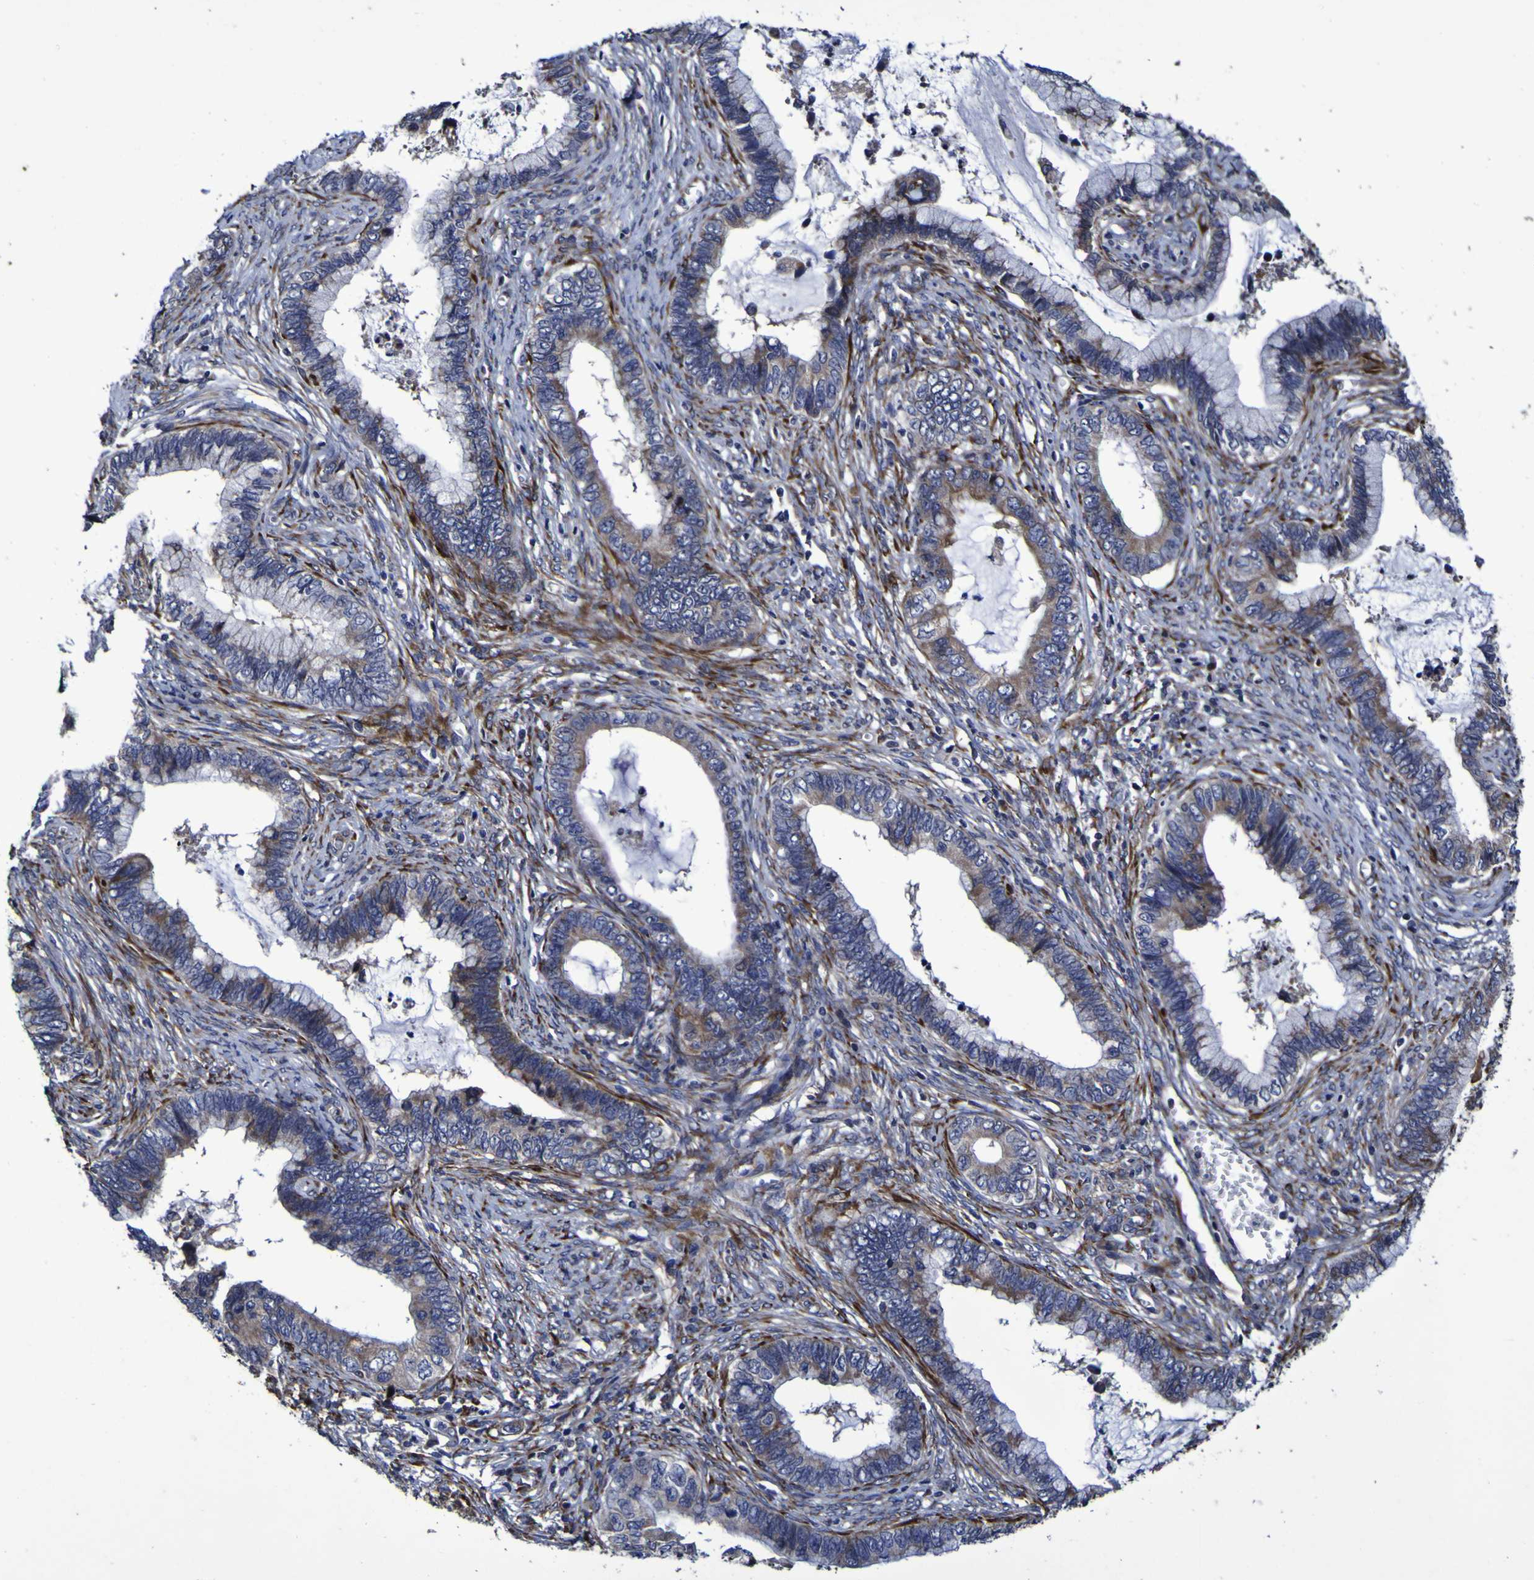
{"staining": {"intensity": "moderate", "quantity": "25%-75%", "location": "cytoplasmic/membranous"}, "tissue": "cervical cancer", "cell_type": "Tumor cells", "image_type": "cancer", "snomed": [{"axis": "morphology", "description": "Adenocarcinoma, NOS"}, {"axis": "topography", "description": "Cervix"}], "caption": "Tumor cells demonstrate medium levels of moderate cytoplasmic/membranous staining in approximately 25%-75% of cells in cervical cancer (adenocarcinoma). The staining was performed using DAB (3,3'-diaminobenzidine) to visualize the protein expression in brown, while the nuclei were stained in blue with hematoxylin (Magnification: 20x).", "gene": "P3H1", "patient": {"sex": "female", "age": 44}}